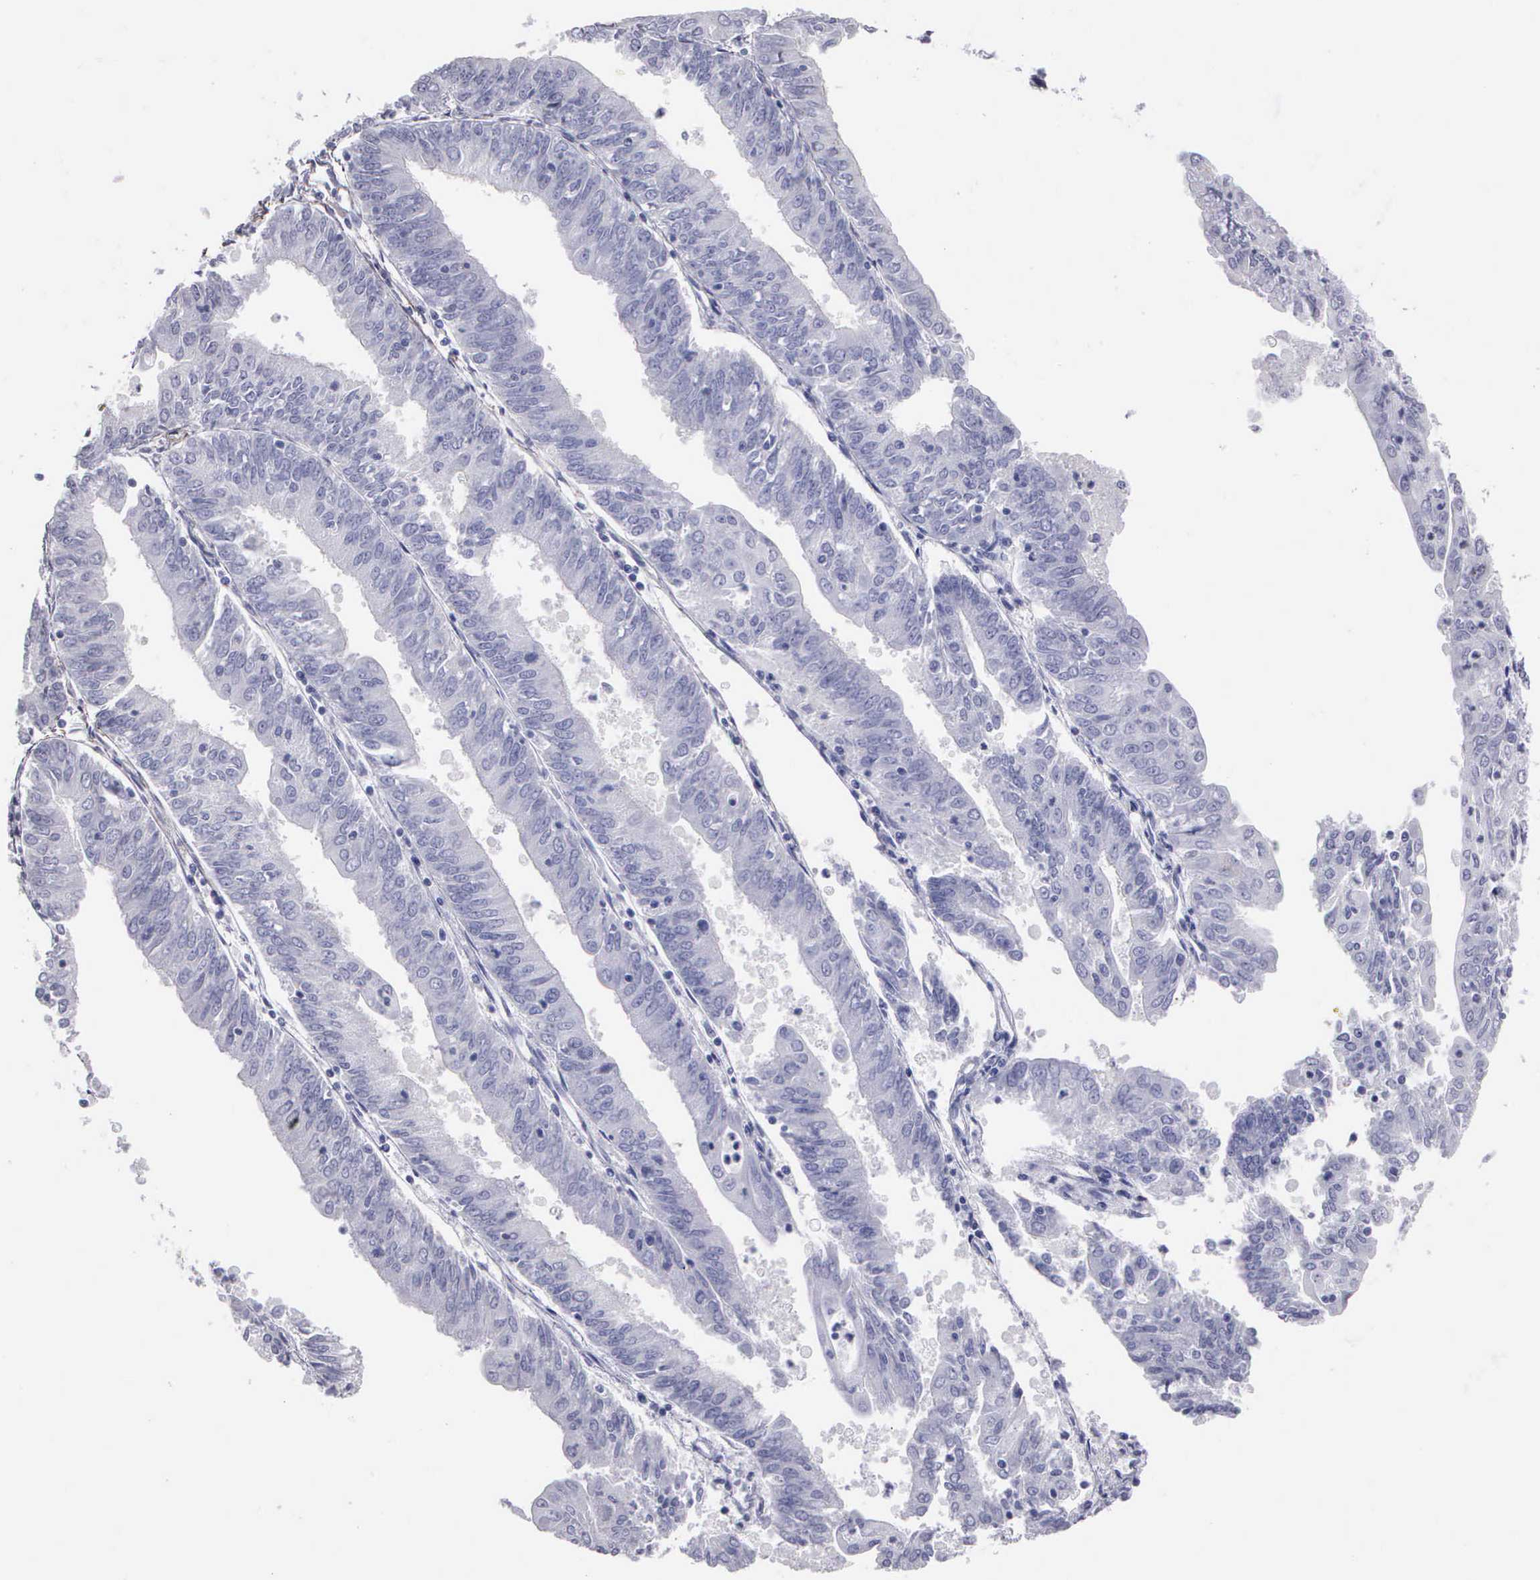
{"staining": {"intensity": "negative", "quantity": "none", "location": "none"}, "tissue": "endometrial cancer", "cell_type": "Tumor cells", "image_type": "cancer", "snomed": [{"axis": "morphology", "description": "Adenocarcinoma, NOS"}, {"axis": "topography", "description": "Endometrium"}], "caption": "The immunohistochemistry (IHC) photomicrograph has no significant staining in tumor cells of endometrial cancer tissue.", "gene": "FBLN5", "patient": {"sex": "female", "age": 79}}